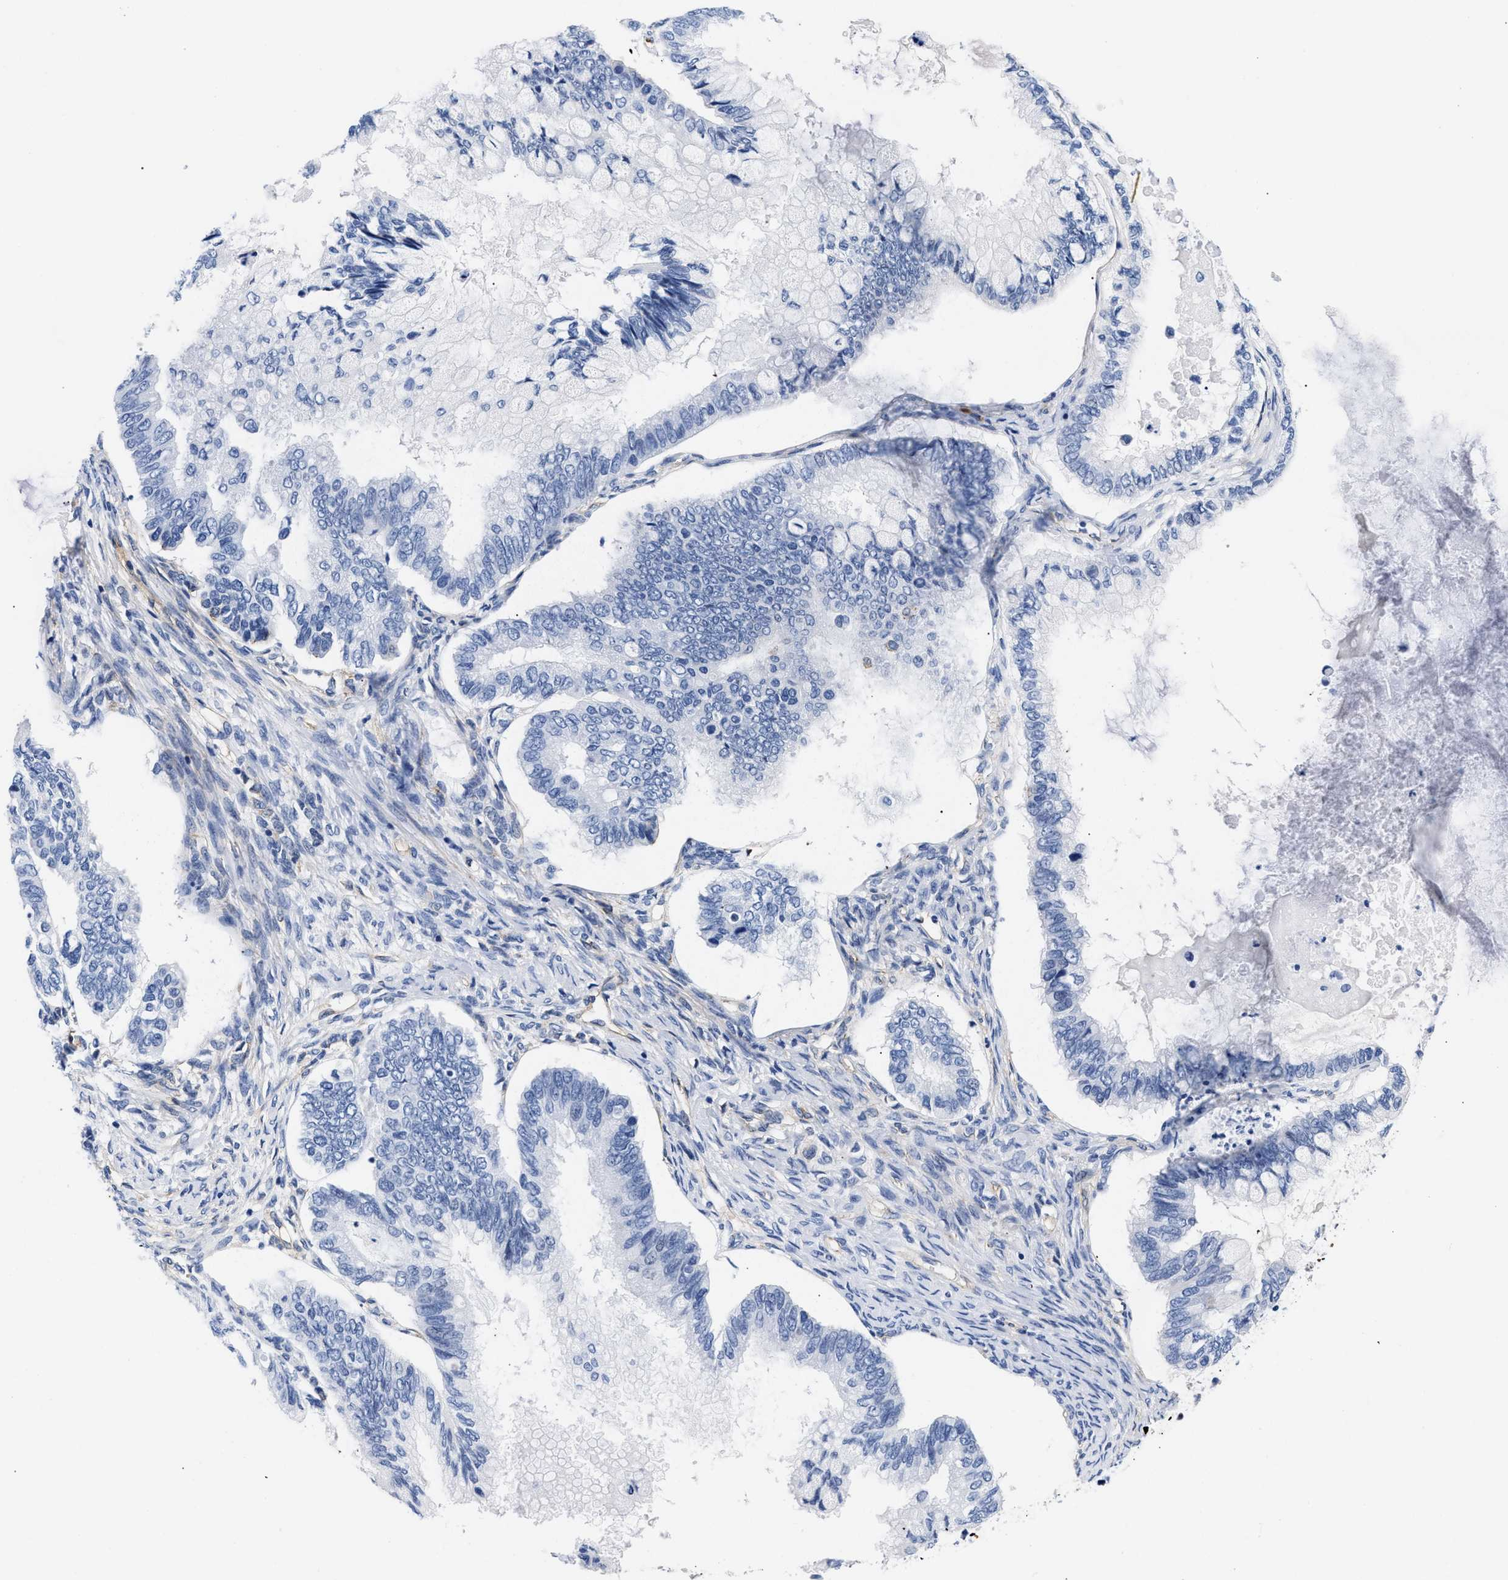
{"staining": {"intensity": "negative", "quantity": "none", "location": "none"}, "tissue": "ovarian cancer", "cell_type": "Tumor cells", "image_type": "cancer", "snomed": [{"axis": "morphology", "description": "Cystadenocarcinoma, mucinous, NOS"}, {"axis": "topography", "description": "Ovary"}], "caption": "Immunohistochemistry of human ovarian cancer (mucinous cystadenocarcinoma) displays no expression in tumor cells. Brightfield microscopy of immunohistochemistry stained with DAB (brown) and hematoxylin (blue), captured at high magnification.", "gene": "TRIM29", "patient": {"sex": "female", "age": 80}}